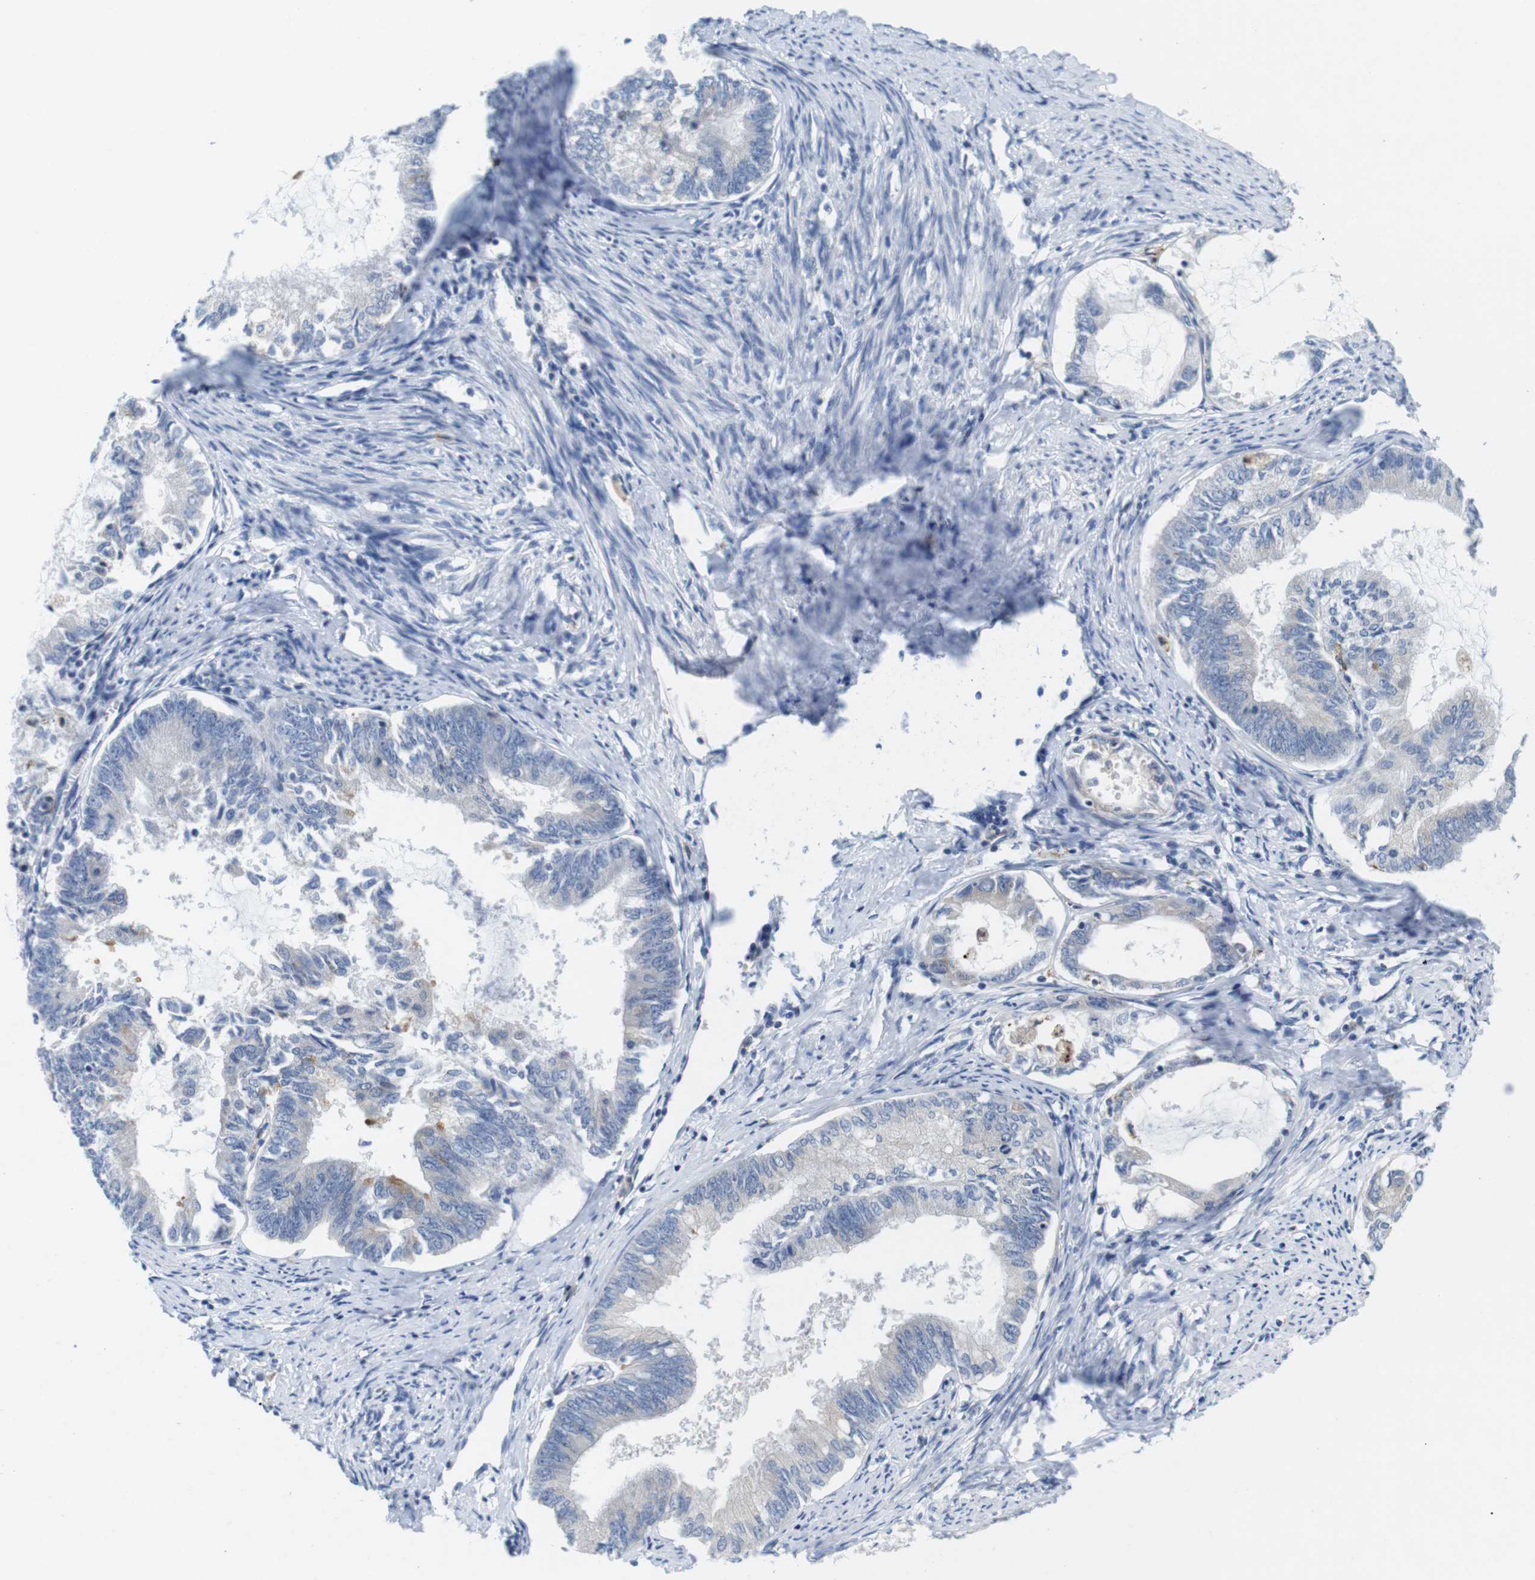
{"staining": {"intensity": "negative", "quantity": "none", "location": "none"}, "tissue": "endometrial cancer", "cell_type": "Tumor cells", "image_type": "cancer", "snomed": [{"axis": "morphology", "description": "Adenocarcinoma, NOS"}, {"axis": "topography", "description": "Endometrium"}], "caption": "Endometrial cancer (adenocarcinoma) was stained to show a protein in brown. There is no significant expression in tumor cells.", "gene": "CNGA2", "patient": {"sex": "female", "age": 86}}